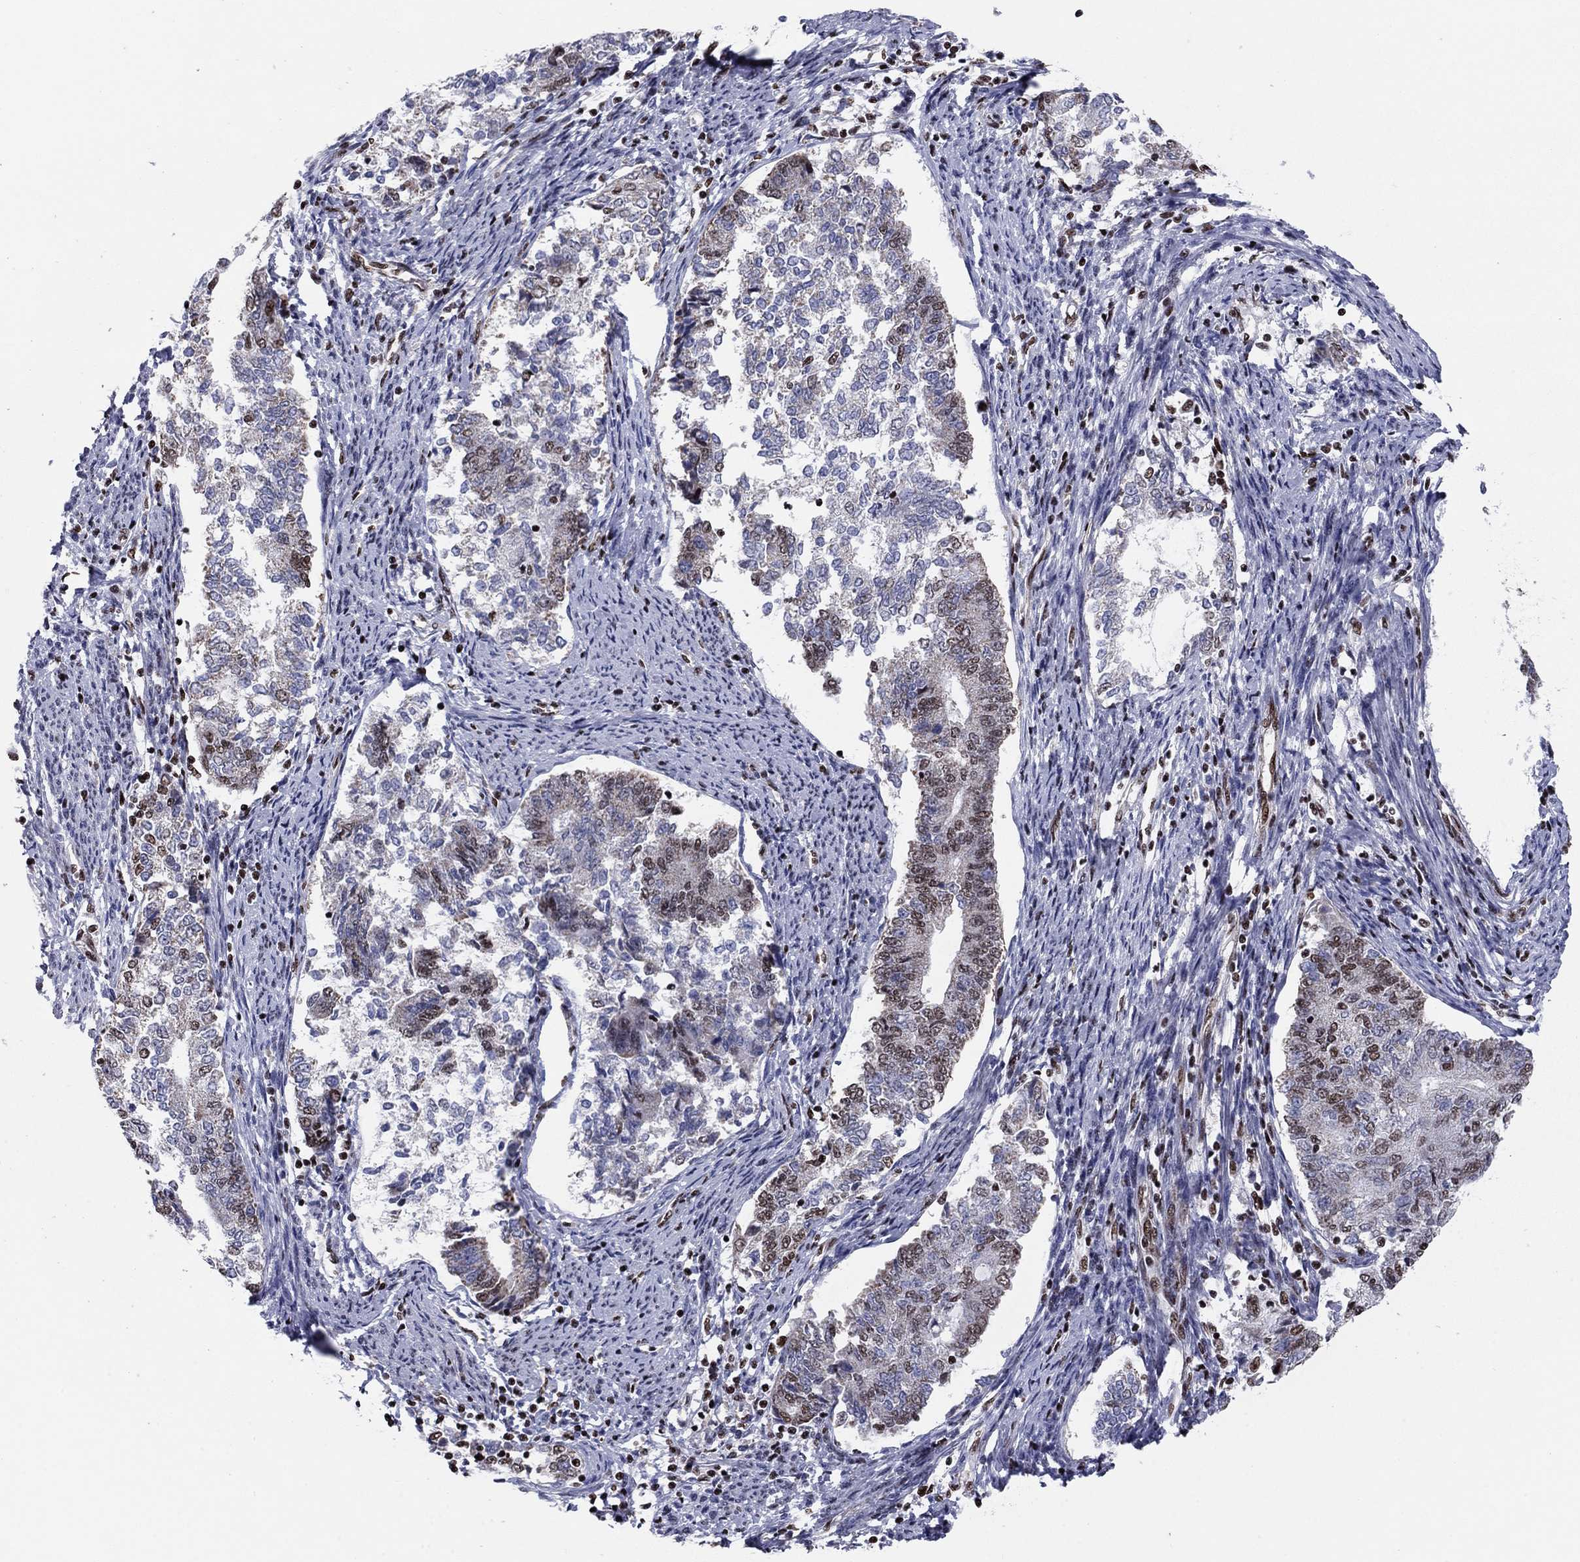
{"staining": {"intensity": "moderate", "quantity": "25%-75%", "location": "nuclear"}, "tissue": "endometrial cancer", "cell_type": "Tumor cells", "image_type": "cancer", "snomed": [{"axis": "morphology", "description": "Adenocarcinoma, NOS"}, {"axis": "topography", "description": "Endometrium"}], "caption": "This histopathology image shows immunohistochemistry (IHC) staining of human endometrial cancer, with medium moderate nuclear positivity in about 25%-75% of tumor cells.", "gene": "N4BP2", "patient": {"sex": "female", "age": 65}}